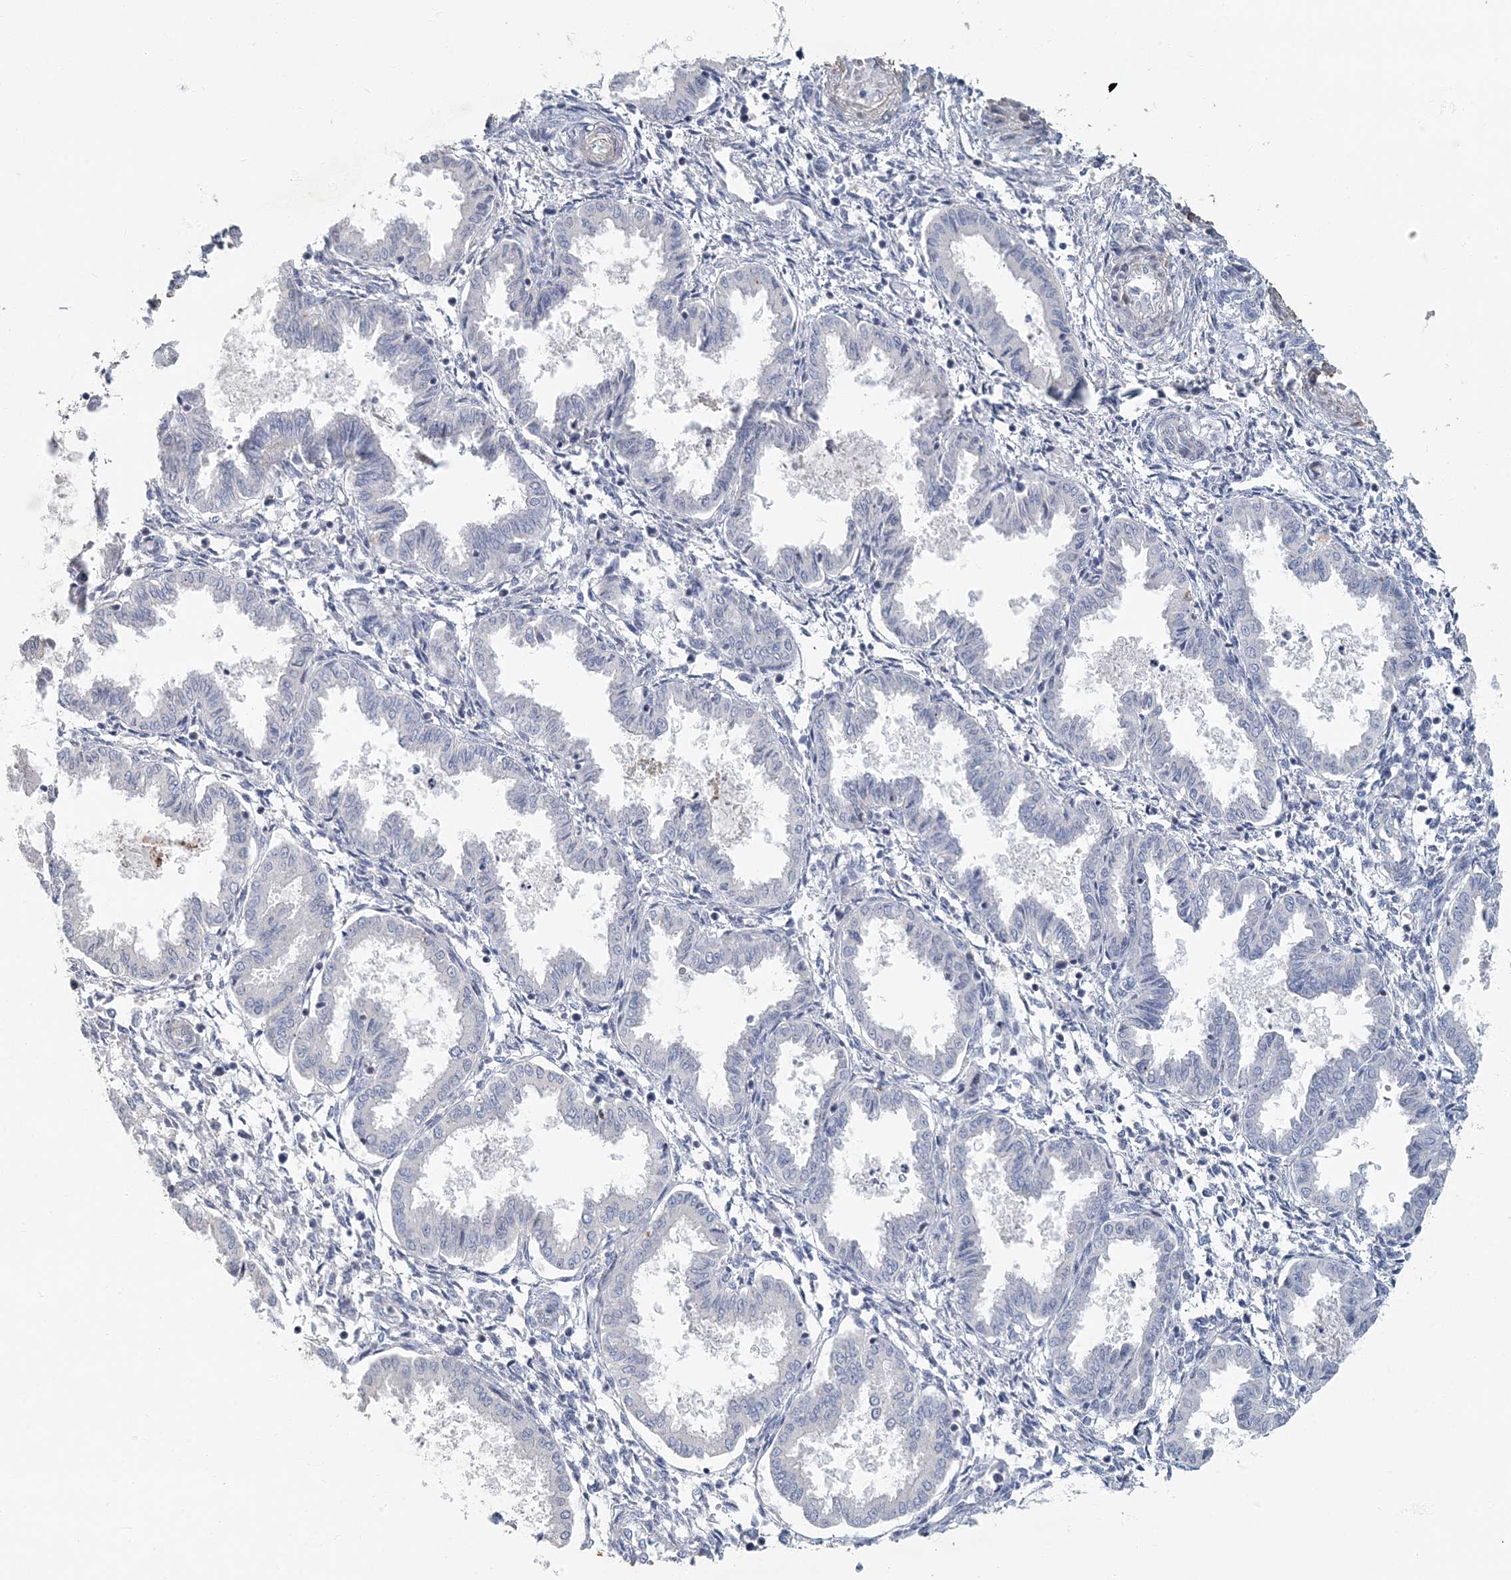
{"staining": {"intensity": "negative", "quantity": "none", "location": "none"}, "tissue": "endometrium", "cell_type": "Cells in endometrial stroma", "image_type": "normal", "snomed": [{"axis": "morphology", "description": "Normal tissue, NOS"}, {"axis": "topography", "description": "Endometrium"}], "caption": "High power microscopy histopathology image of an immunohistochemistry (IHC) micrograph of normal endometrium, revealing no significant positivity in cells in endometrial stroma.", "gene": "MYOT", "patient": {"sex": "female", "age": 33}}